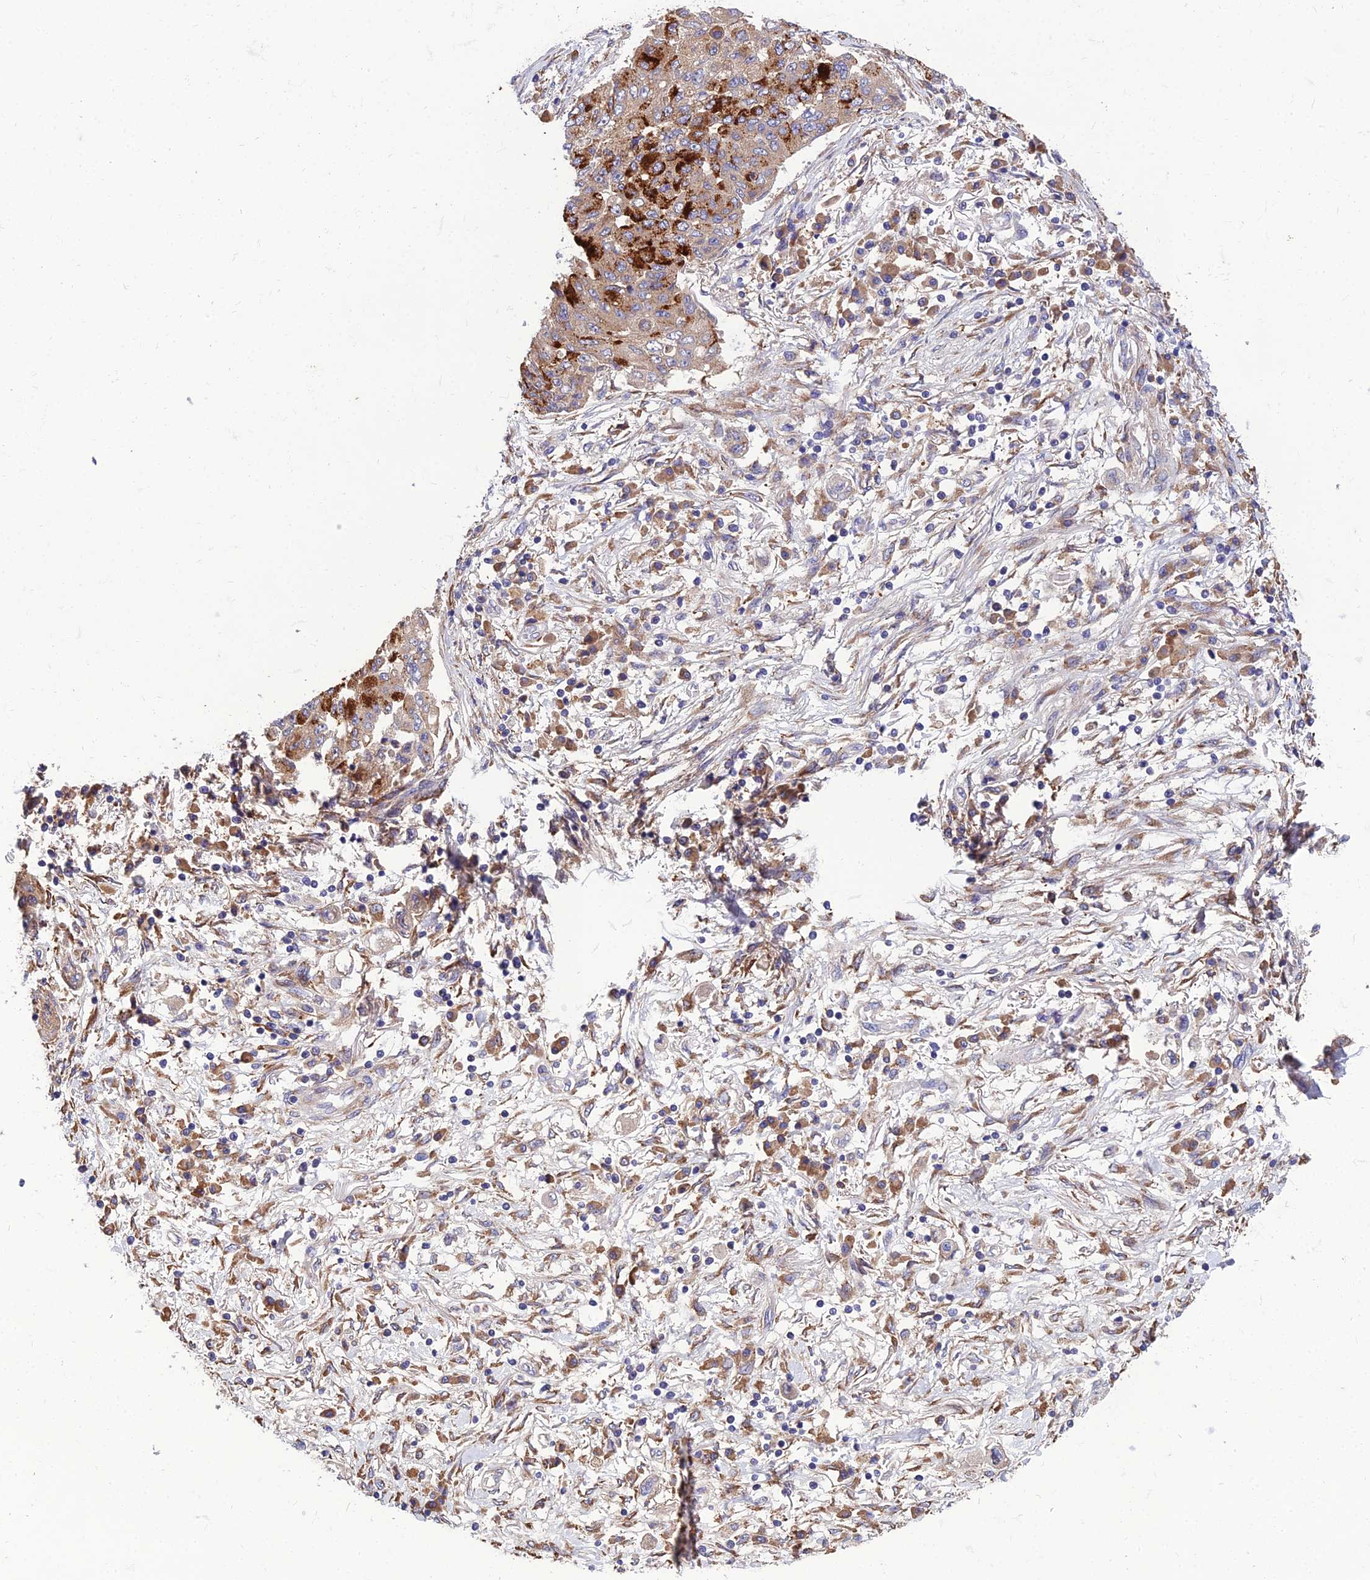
{"staining": {"intensity": "strong", "quantity": "<25%", "location": "cytoplasmic/membranous"}, "tissue": "lung cancer", "cell_type": "Tumor cells", "image_type": "cancer", "snomed": [{"axis": "morphology", "description": "Squamous cell carcinoma, NOS"}, {"axis": "topography", "description": "Lung"}], "caption": "Lung cancer (squamous cell carcinoma) tissue reveals strong cytoplasmic/membranous staining in approximately <25% of tumor cells", "gene": "UMAD1", "patient": {"sex": "male", "age": 74}}